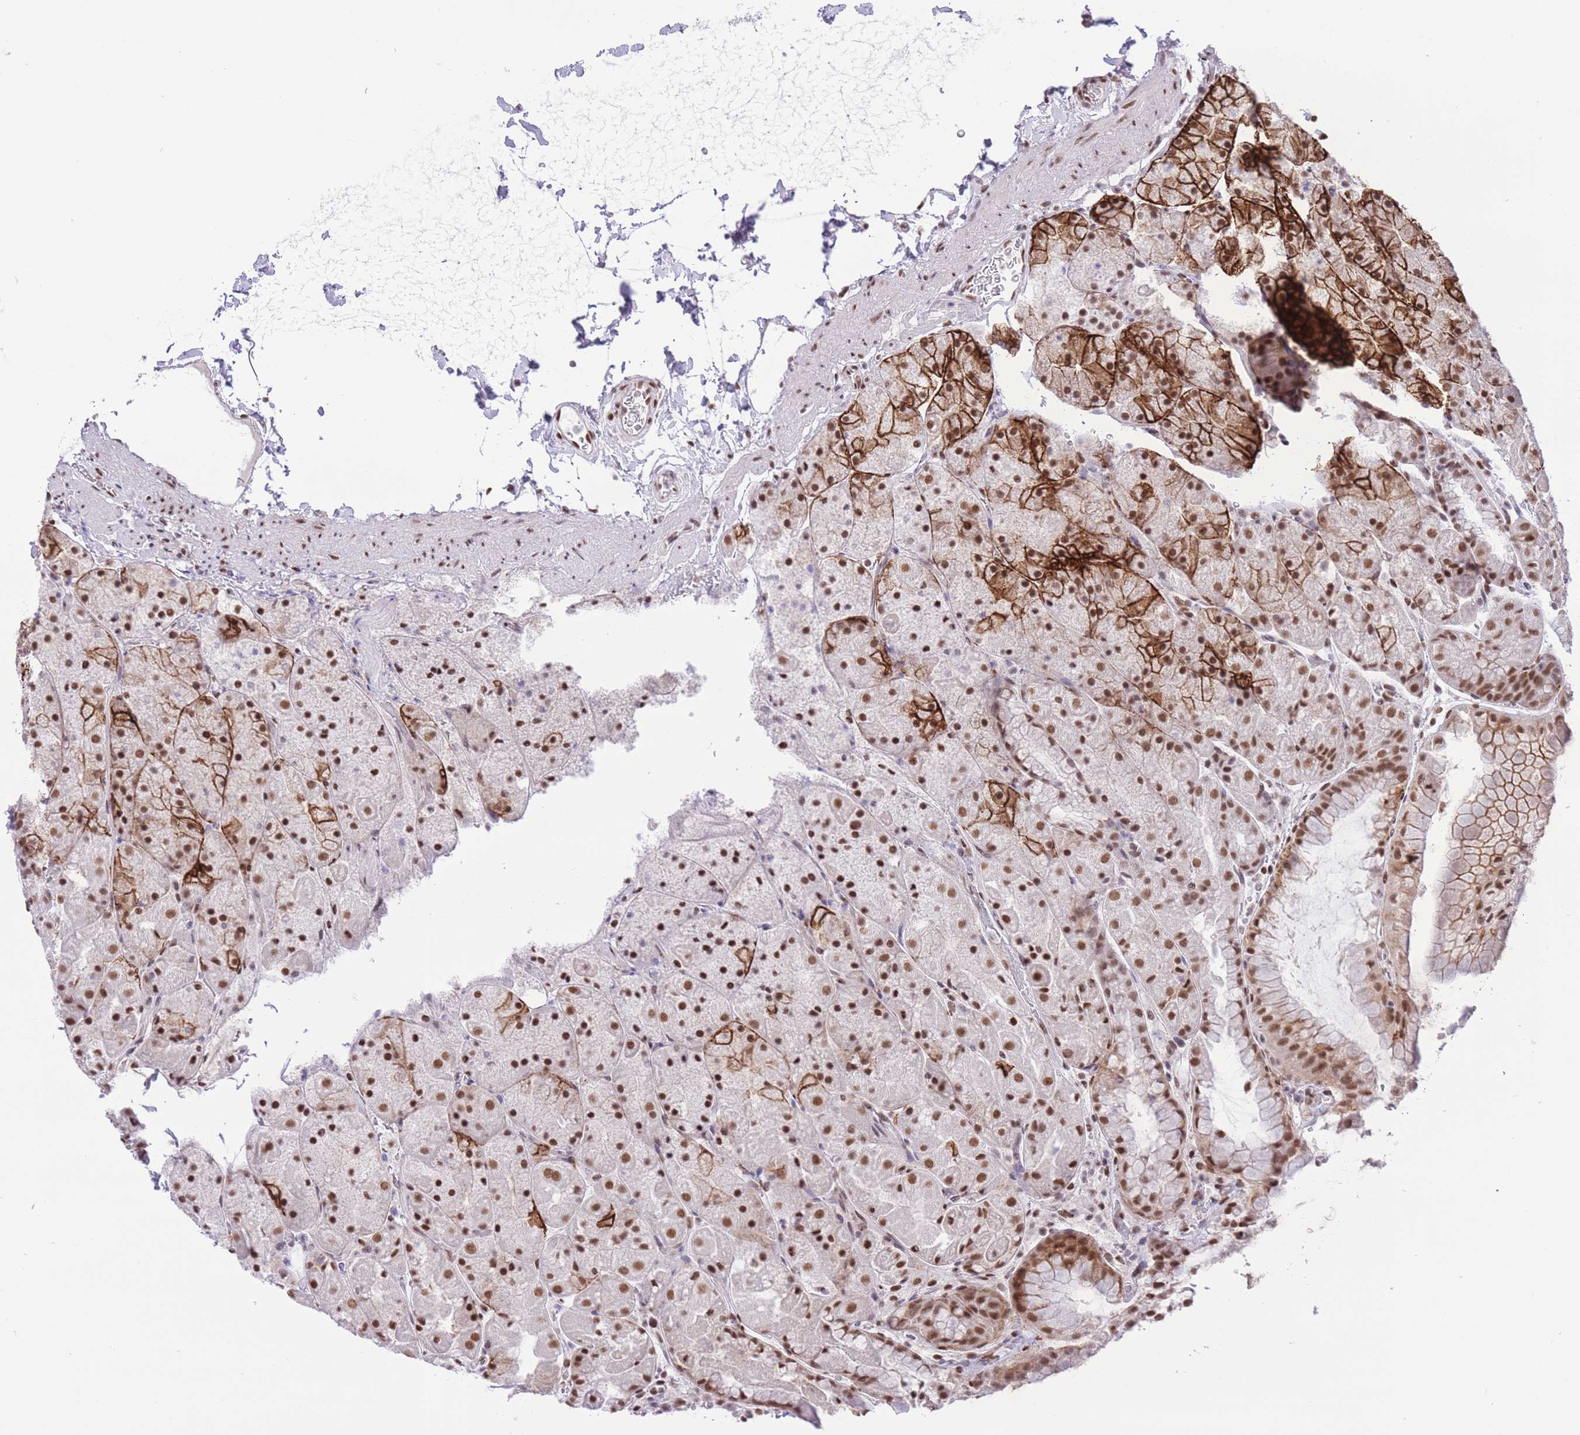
{"staining": {"intensity": "strong", "quantity": ">75%", "location": "cytoplasmic/membranous,nuclear"}, "tissue": "stomach", "cell_type": "Glandular cells", "image_type": "normal", "snomed": [{"axis": "morphology", "description": "Normal tissue, NOS"}, {"axis": "topography", "description": "Stomach, upper"}, {"axis": "topography", "description": "Stomach, lower"}], "caption": "This is an image of immunohistochemistry staining of normal stomach, which shows strong positivity in the cytoplasmic/membranous,nuclear of glandular cells.", "gene": "ZBED5", "patient": {"sex": "male", "age": 67}}